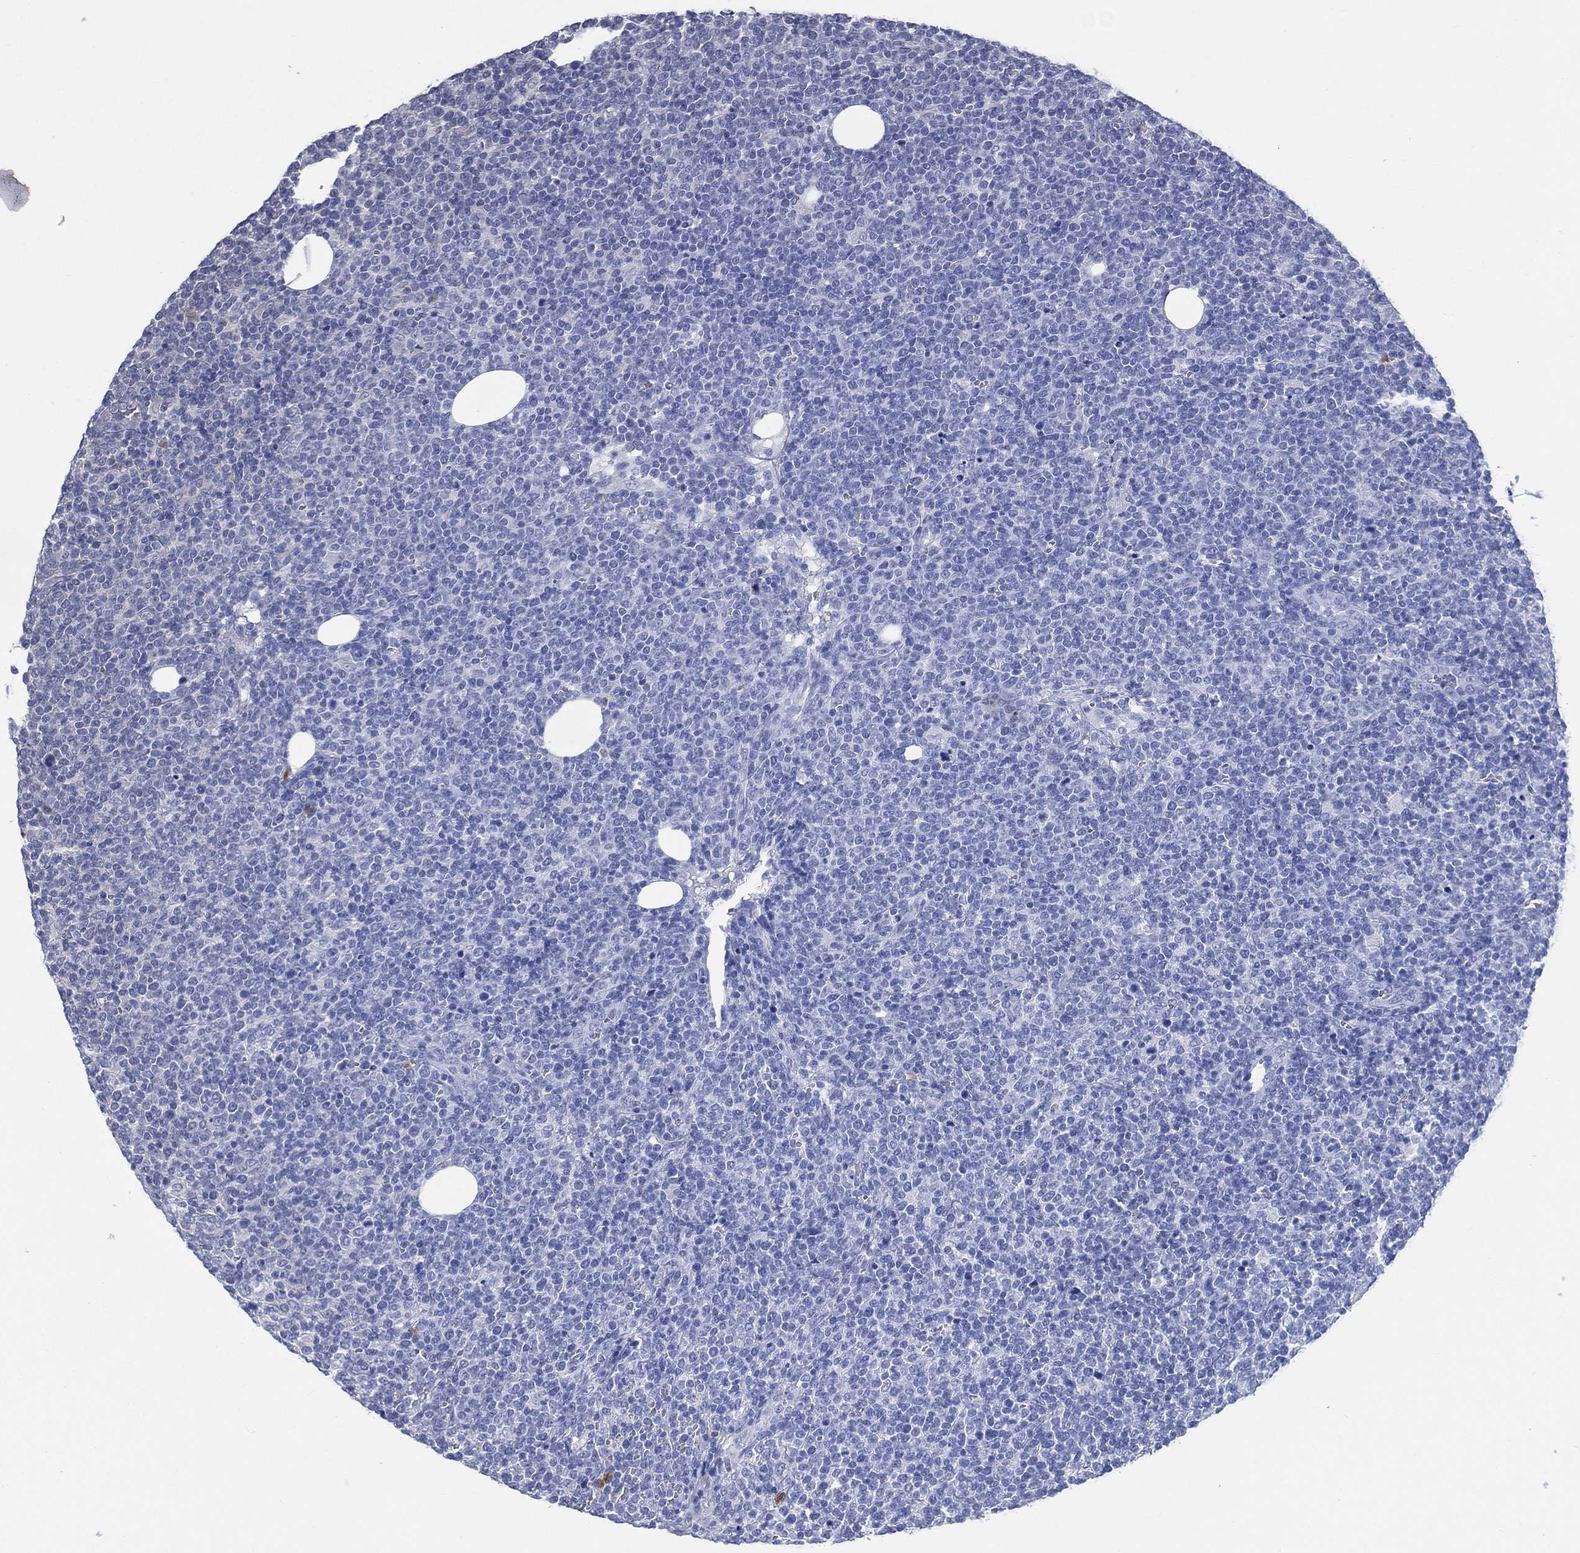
{"staining": {"intensity": "negative", "quantity": "none", "location": "none"}, "tissue": "lymphoma", "cell_type": "Tumor cells", "image_type": "cancer", "snomed": [{"axis": "morphology", "description": "Malignant lymphoma, non-Hodgkin's type, High grade"}, {"axis": "topography", "description": "Lymph node"}], "caption": "This is a photomicrograph of immunohistochemistry (IHC) staining of lymphoma, which shows no expression in tumor cells.", "gene": "CCDC159", "patient": {"sex": "male", "age": 61}}